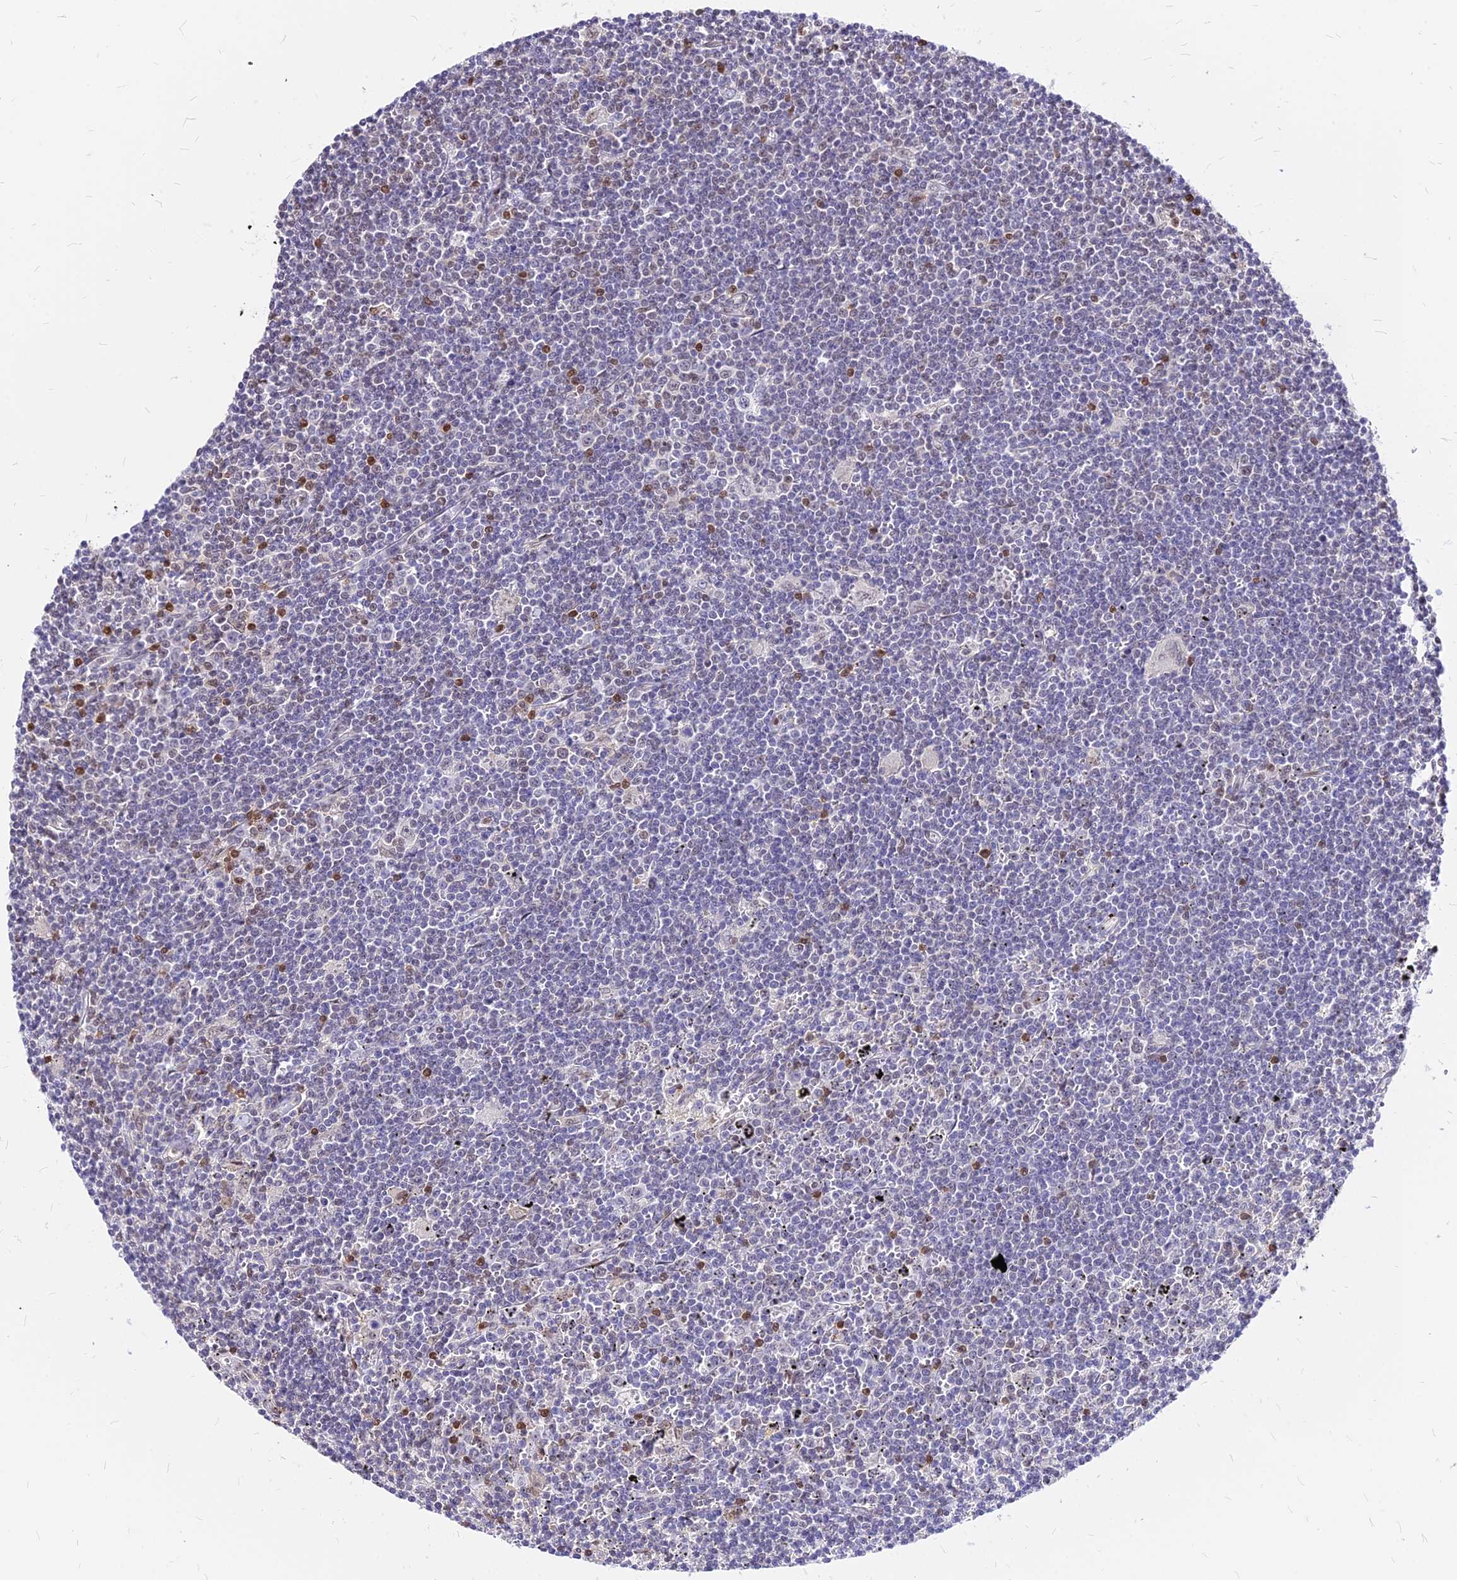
{"staining": {"intensity": "negative", "quantity": "none", "location": "none"}, "tissue": "lymphoma", "cell_type": "Tumor cells", "image_type": "cancer", "snomed": [{"axis": "morphology", "description": "Malignant lymphoma, non-Hodgkin's type, Low grade"}, {"axis": "topography", "description": "Spleen"}], "caption": "Malignant lymphoma, non-Hodgkin's type (low-grade) was stained to show a protein in brown. There is no significant expression in tumor cells. (DAB (3,3'-diaminobenzidine) IHC visualized using brightfield microscopy, high magnification).", "gene": "PAXX", "patient": {"sex": "male", "age": 76}}